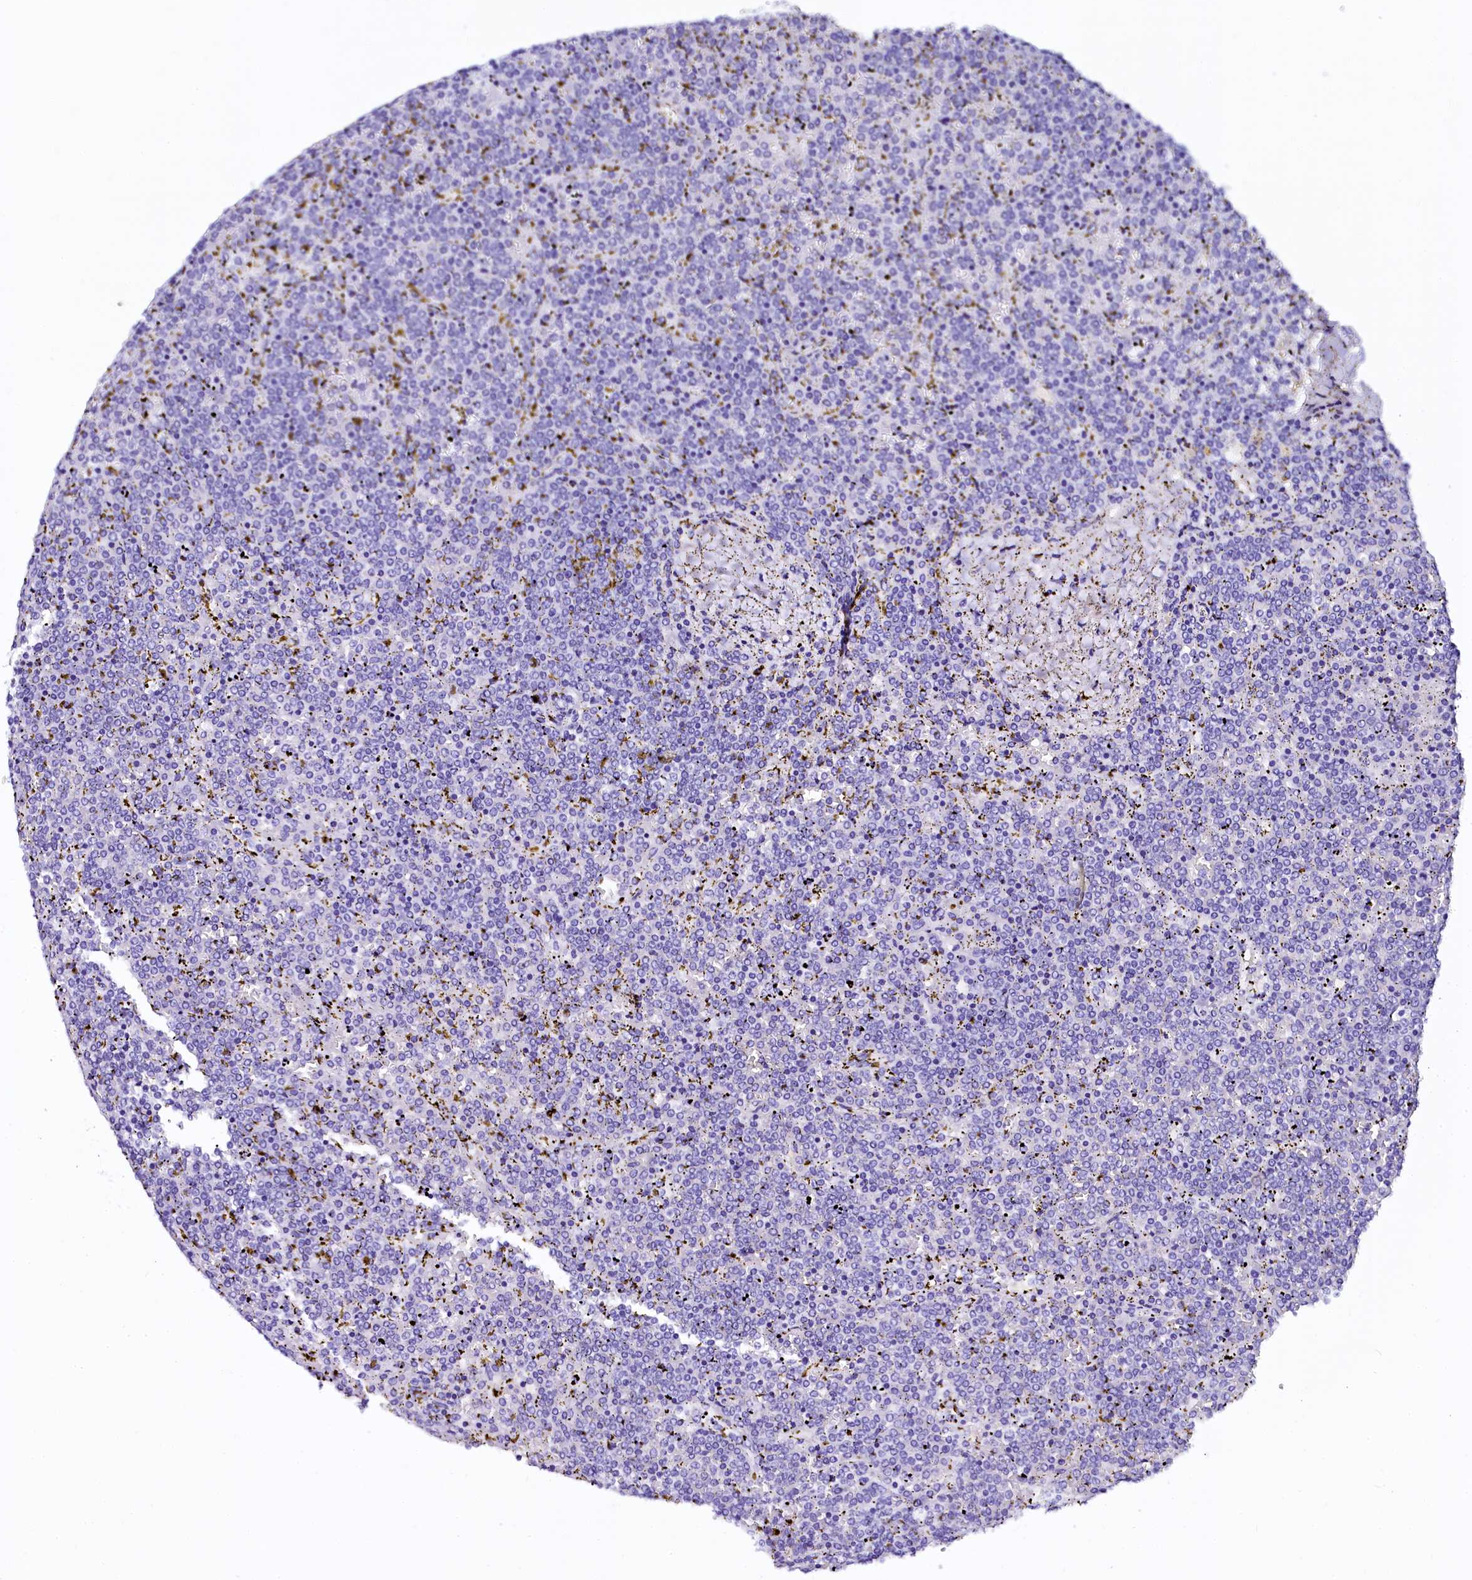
{"staining": {"intensity": "negative", "quantity": "none", "location": "none"}, "tissue": "lymphoma", "cell_type": "Tumor cells", "image_type": "cancer", "snomed": [{"axis": "morphology", "description": "Malignant lymphoma, non-Hodgkin's type, Low grade"}, {"axis": "topography", "description": "Spleen"}], "caption": "This image is of low-grade malignant lymphoma, non-Hodgkin's type stained with immunohistochemistry to label a protein in brown with the nuclei are counter-stained blue. There is no expression in tumor cells.", "gene": "SORD", "patient": {"sex": "female", "age": 19}}